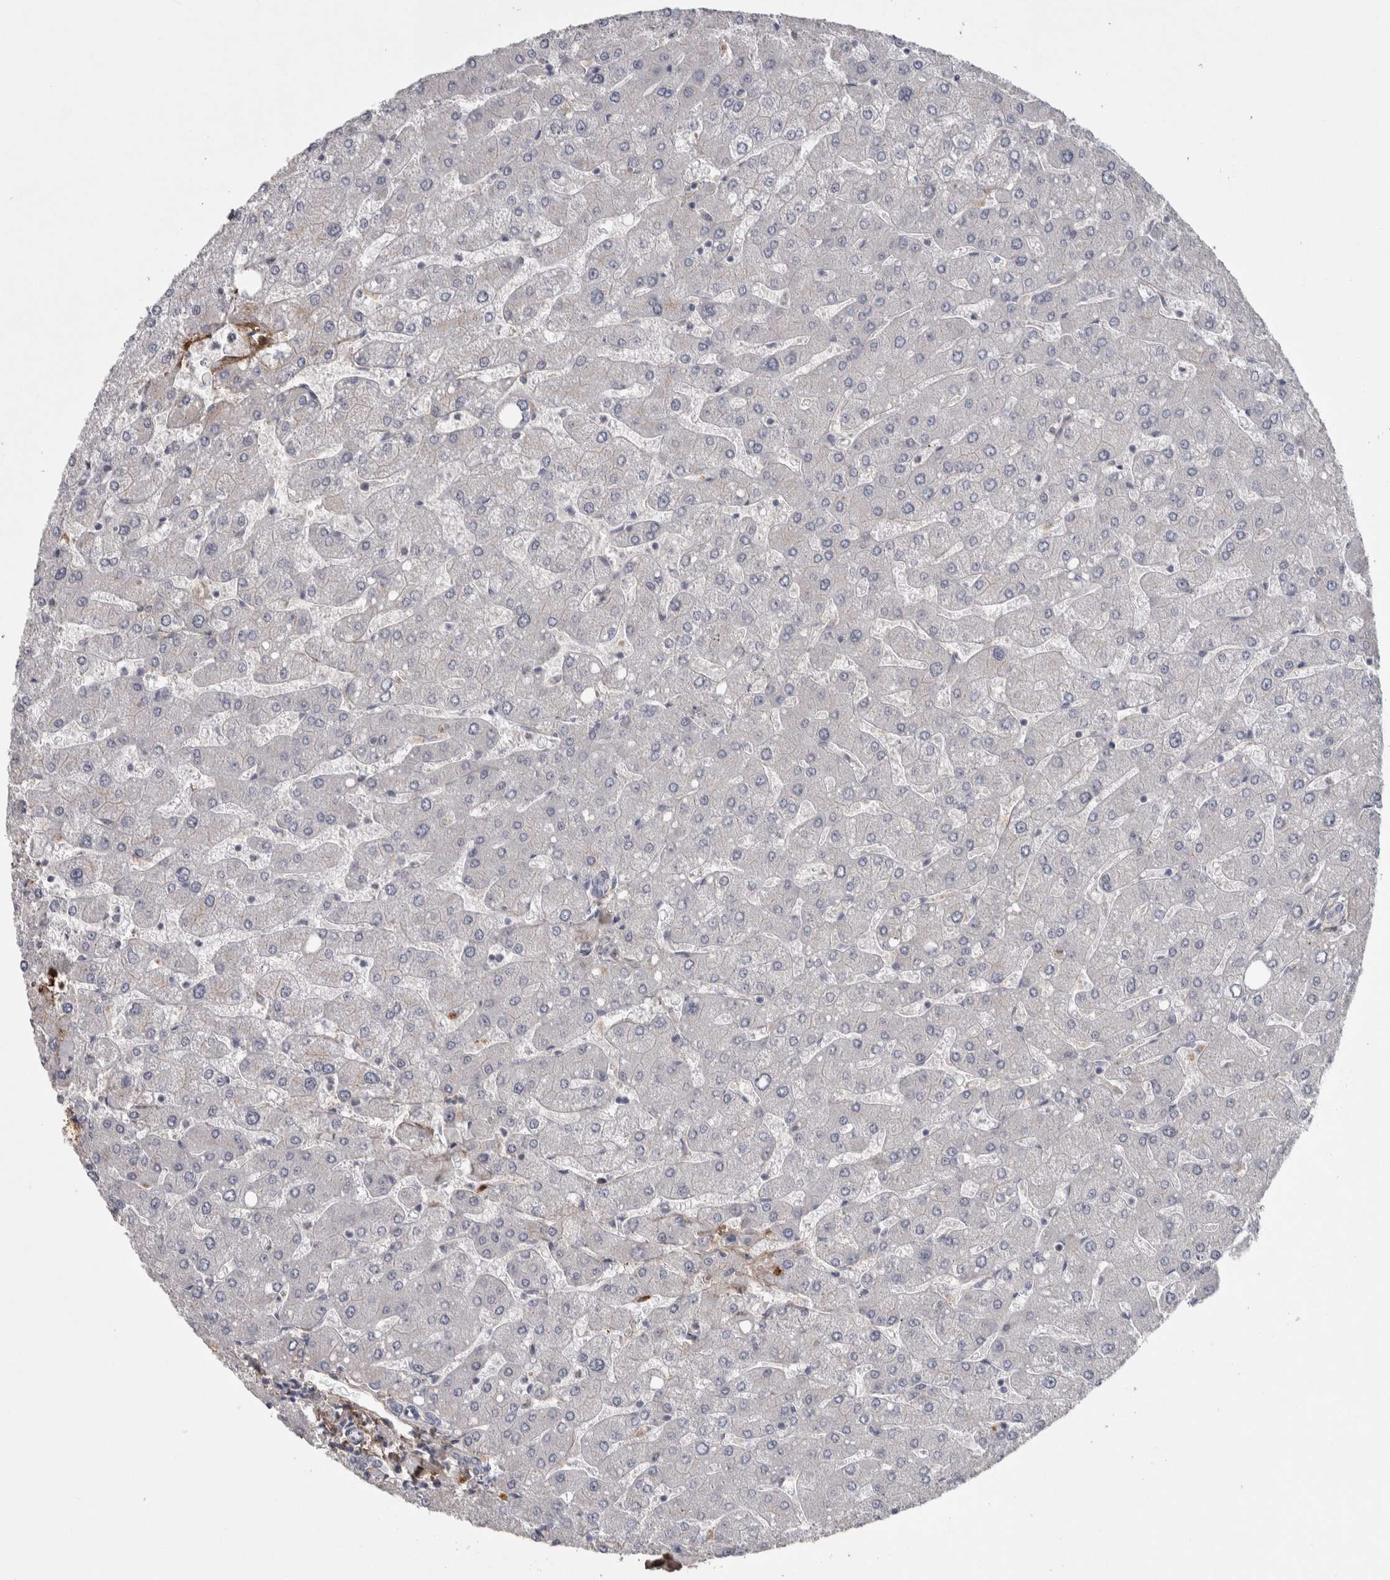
{"staining": {"intensity": "negative", "quantity": "none", "location": "none"}, "tissue": "liver", "cell_type": "Cholangiocytes", "image_type": "normal", "snomed": [{"axis": "morphology", "description": "Normal tissue, NOS"}, {"axis": "topography", "description": "Liver"}], "caption": "An image of liver stained for a protein exhibits no brown staining in cholangiocytes. (Brightfield microscopy of DAB immunohistochemistry at high magnification).", "gene": "ASPN", "patient": {"sex": "male", "age": 55}}